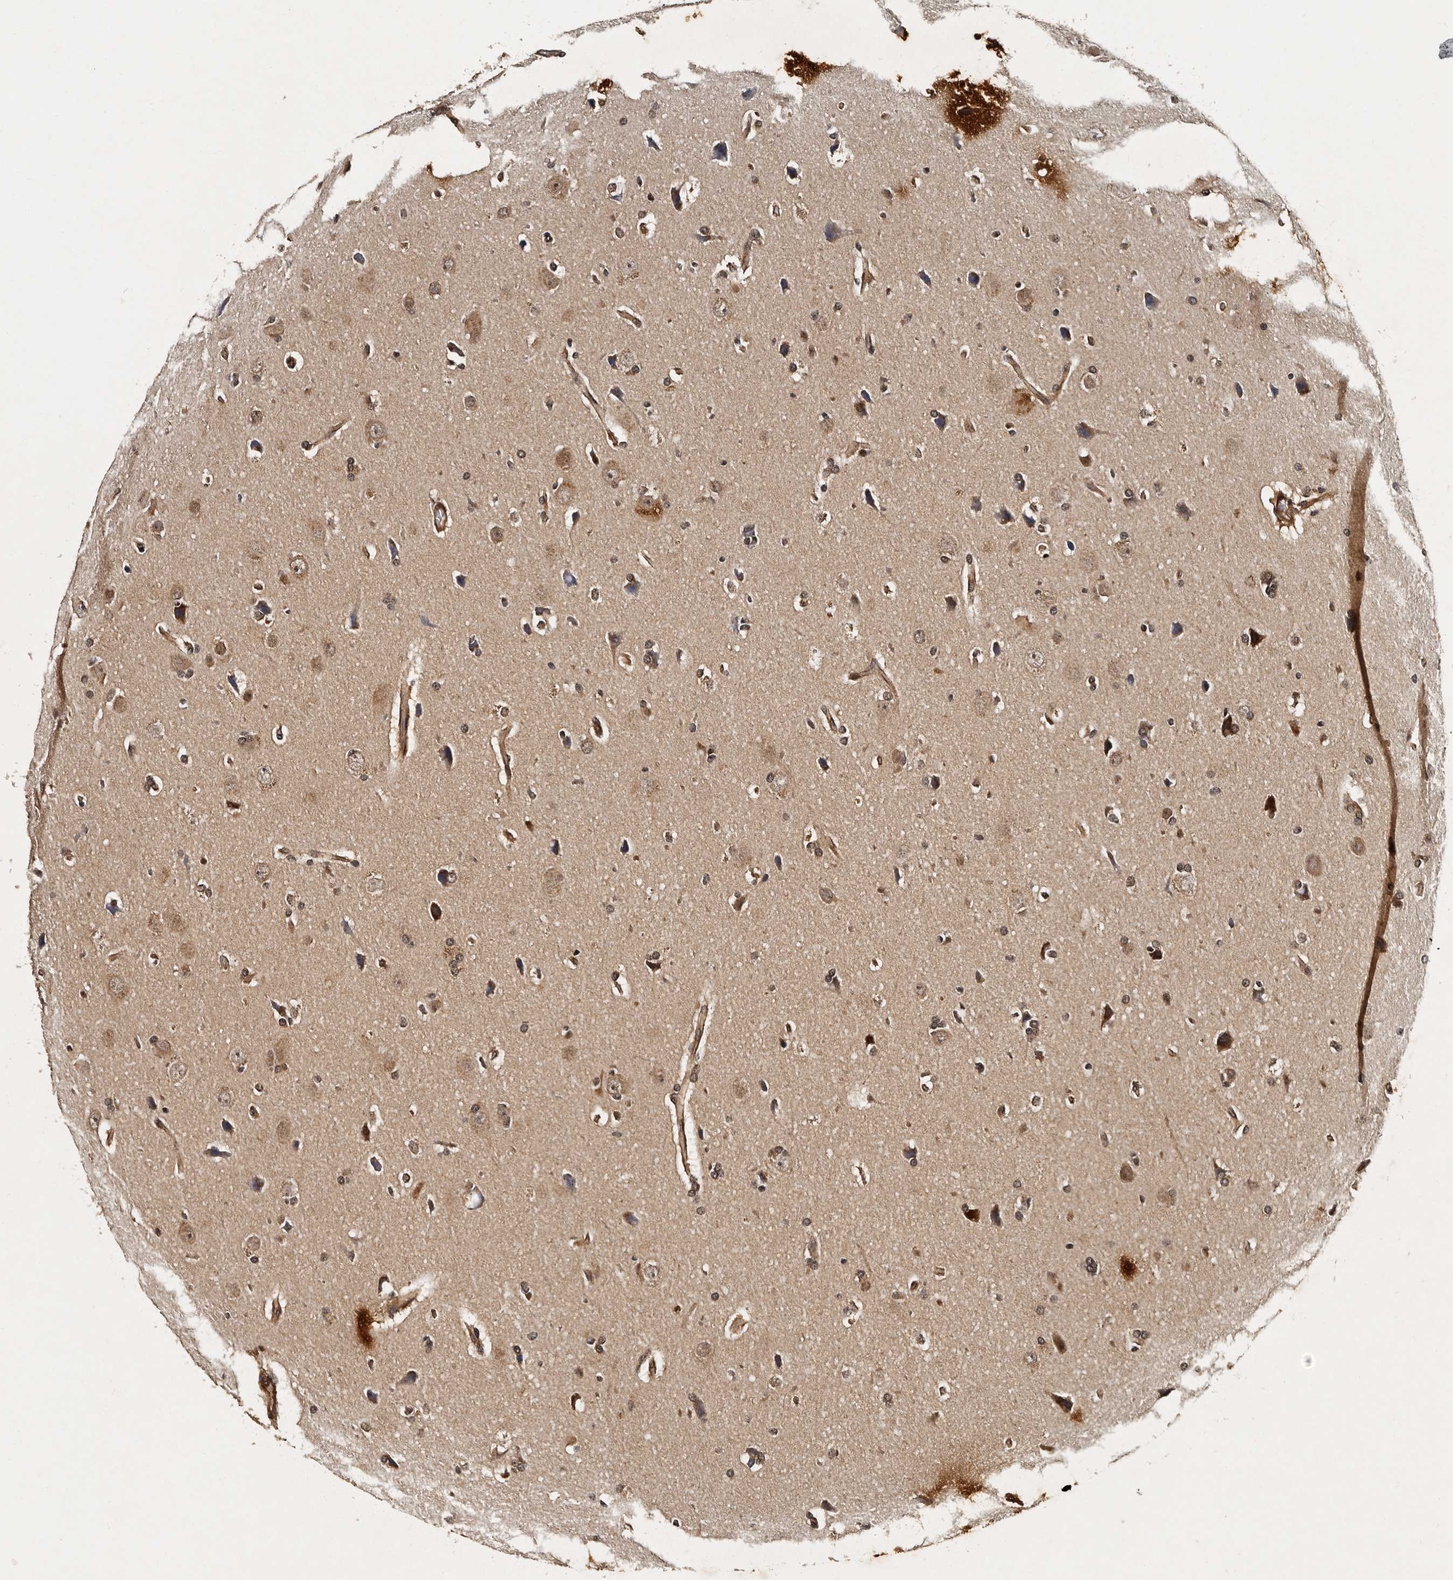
{"staining": {"intensity": "moderate", "quantity": ">75%", "location": "cytoplasmic/membranous,nuclear"}, "tissue": "glioma", "cell_type": "Tumor cells", "image_type": "cancer", "snomed": [{"axis": "morphology", "description": "Glioma, malignant, Low grade"}, {"axis": "topography", "description": "Brain"}], "caption": "The photomicrograph exhibits staining of low-grade glioma (malignant), revealing moderate cytoplasmic/membranous and nuclear protein expression (brown color) within tumor cells.", "gene": "CPNE3", "patient": {"sex": "female", "age": 37}}